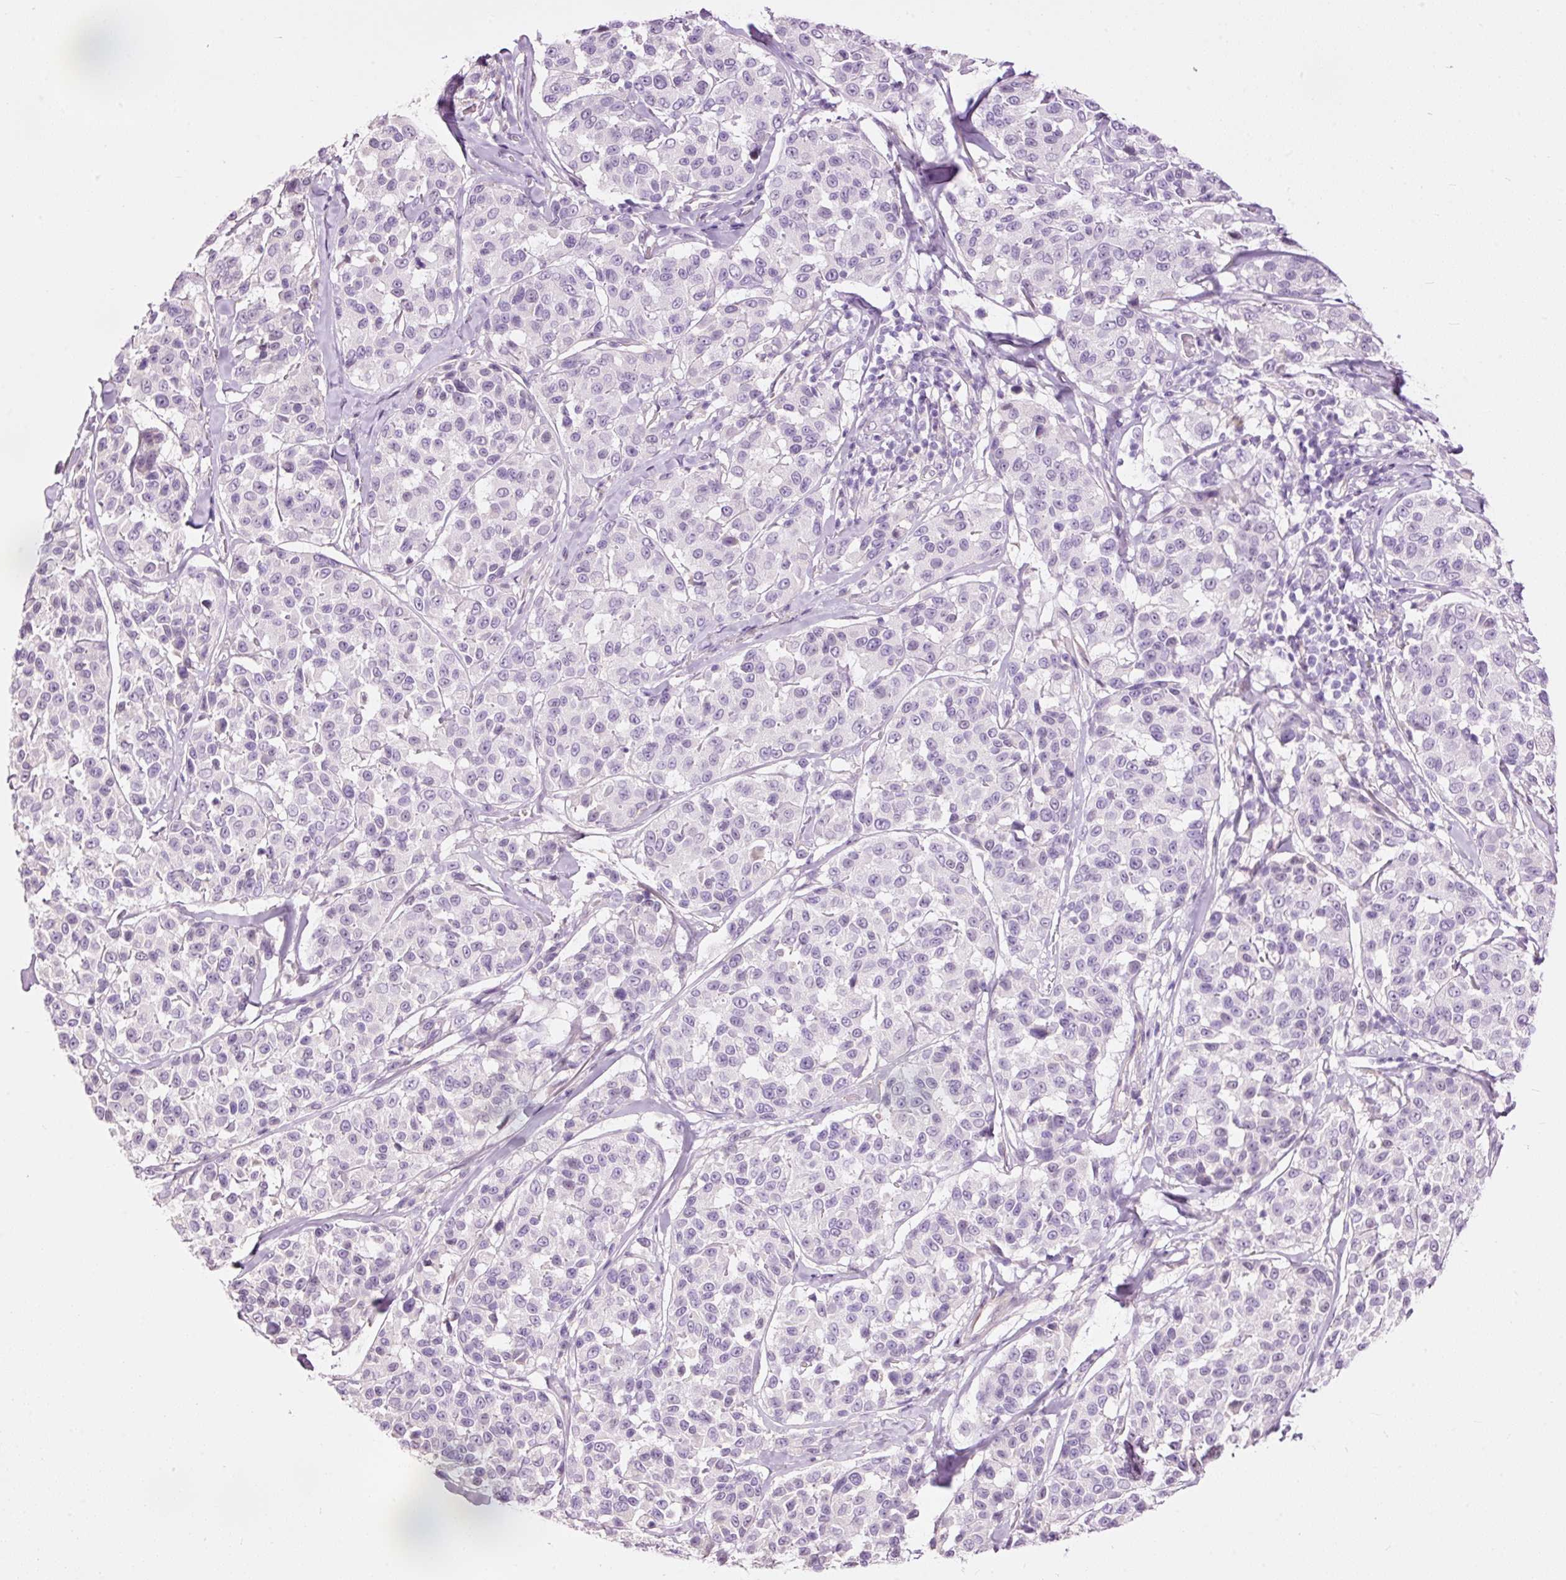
{"staining": {"intensity": "negative", "quantity": "none", "location": "none"}, "tissue": "melanoma", "cell_type": "Tumor cells", "image_type": "cancer", "snomed": [{"axis": "morphology", "description": "Malignant melanoma, NOS"}, {"axis": "topography", "description": "Skin"}], "caption": "An immunohistochemistry histopathology image of malignant melanoma is shown. There is no staining in tumor cells of malignant melanoma.", "gene": "FCRL4", "patient": {"sex": "female", "age": 66}}